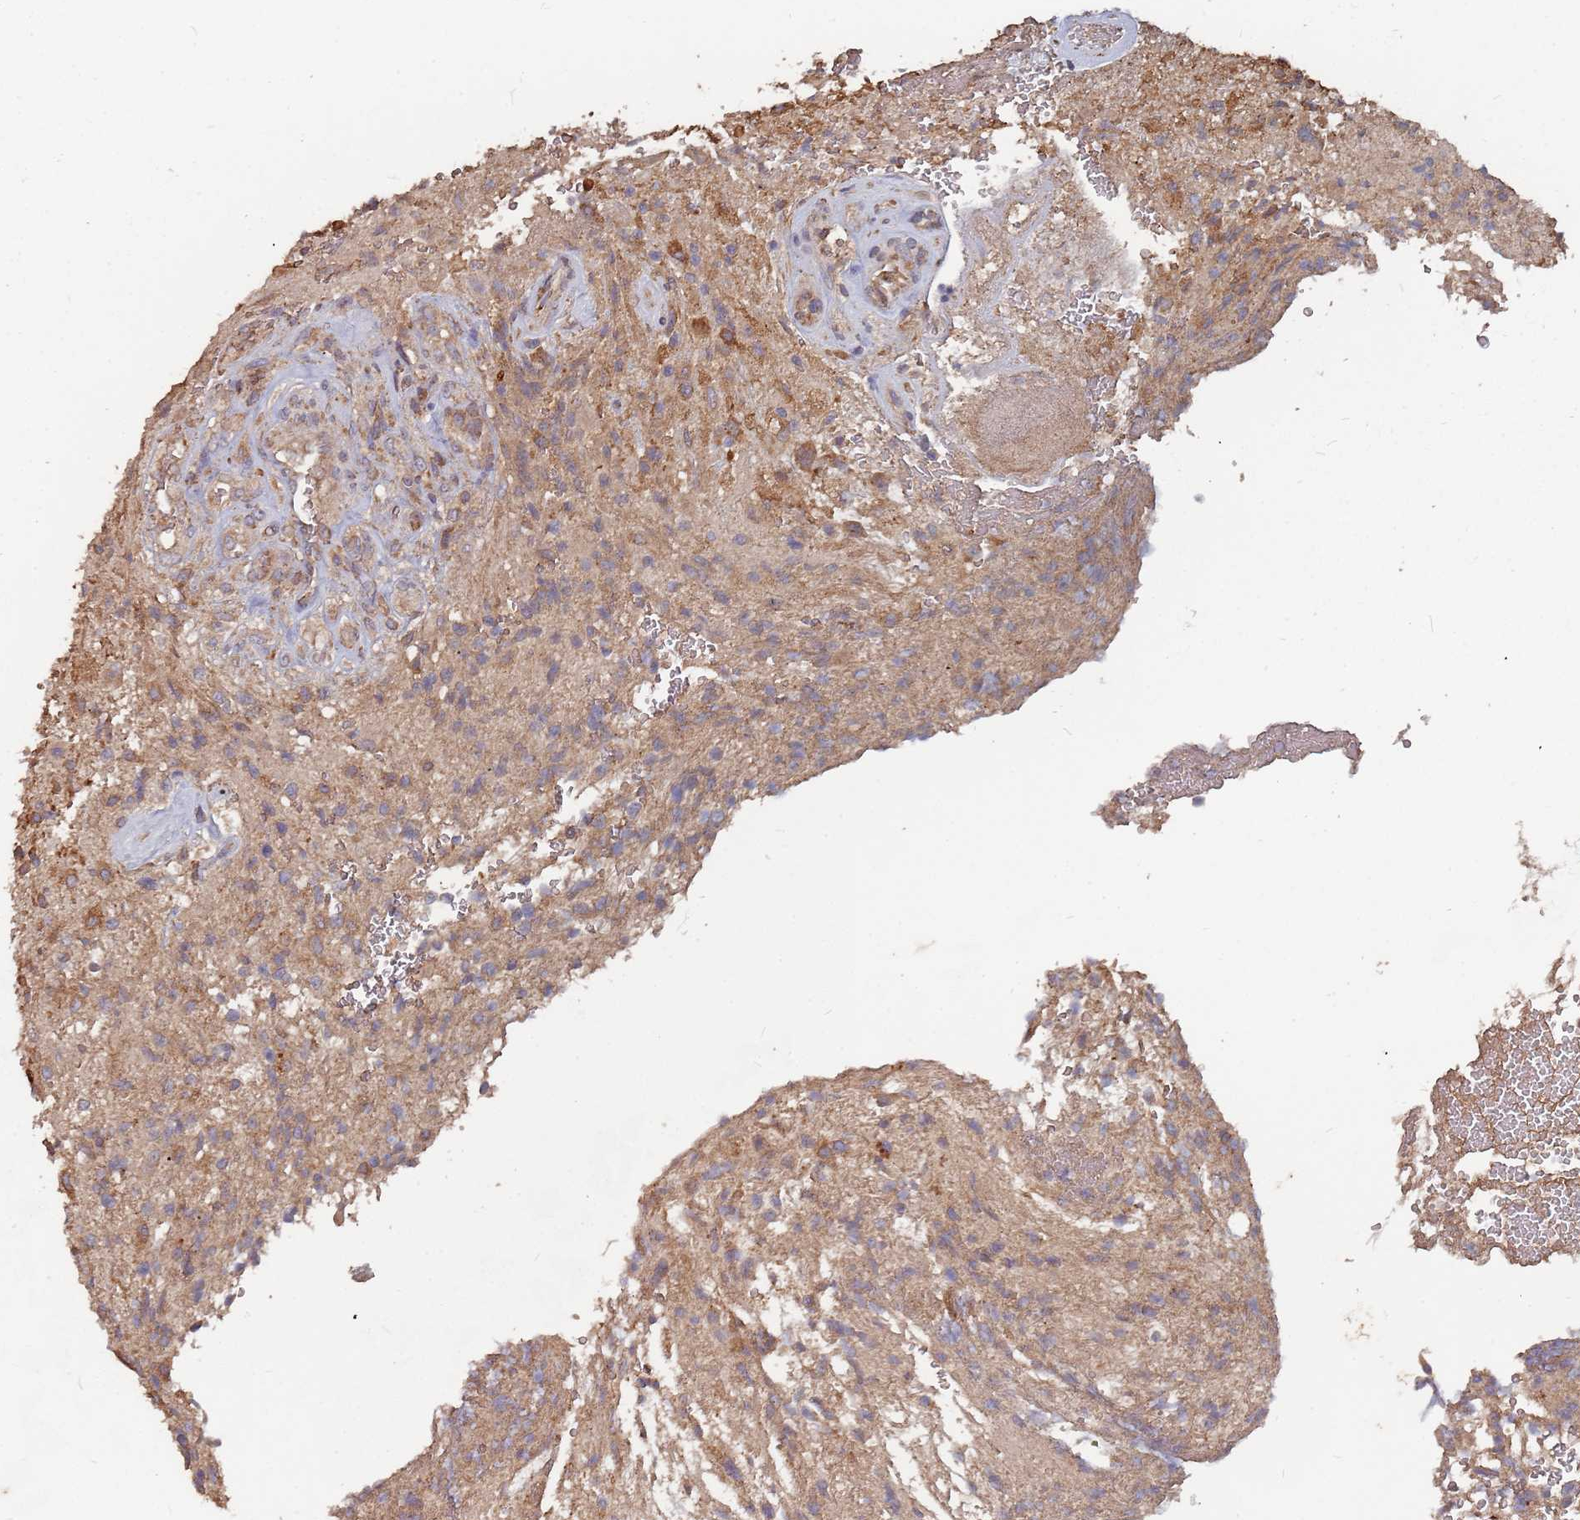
{"staining": {"intensity": "weak", "quantity": ">75%", "location": "cytoplasmic/membranous"}, "tissue": "glioma", "cell_type": "Tumor cells", "image_type": "cancer", "snomed": [{"axis": "morphology", "description": "Glioma, malignant, High grade"}, {"axis": "topography", "description": "Brain"}], "caption": "Protein staining of malignant glioma (high-grade) tissue exhibits weak cytoplasmic/membranous positivity in approximately >75% of tumor cells.", "gene": "ATG5", "patient": {"sex": "male", "age": 56}}